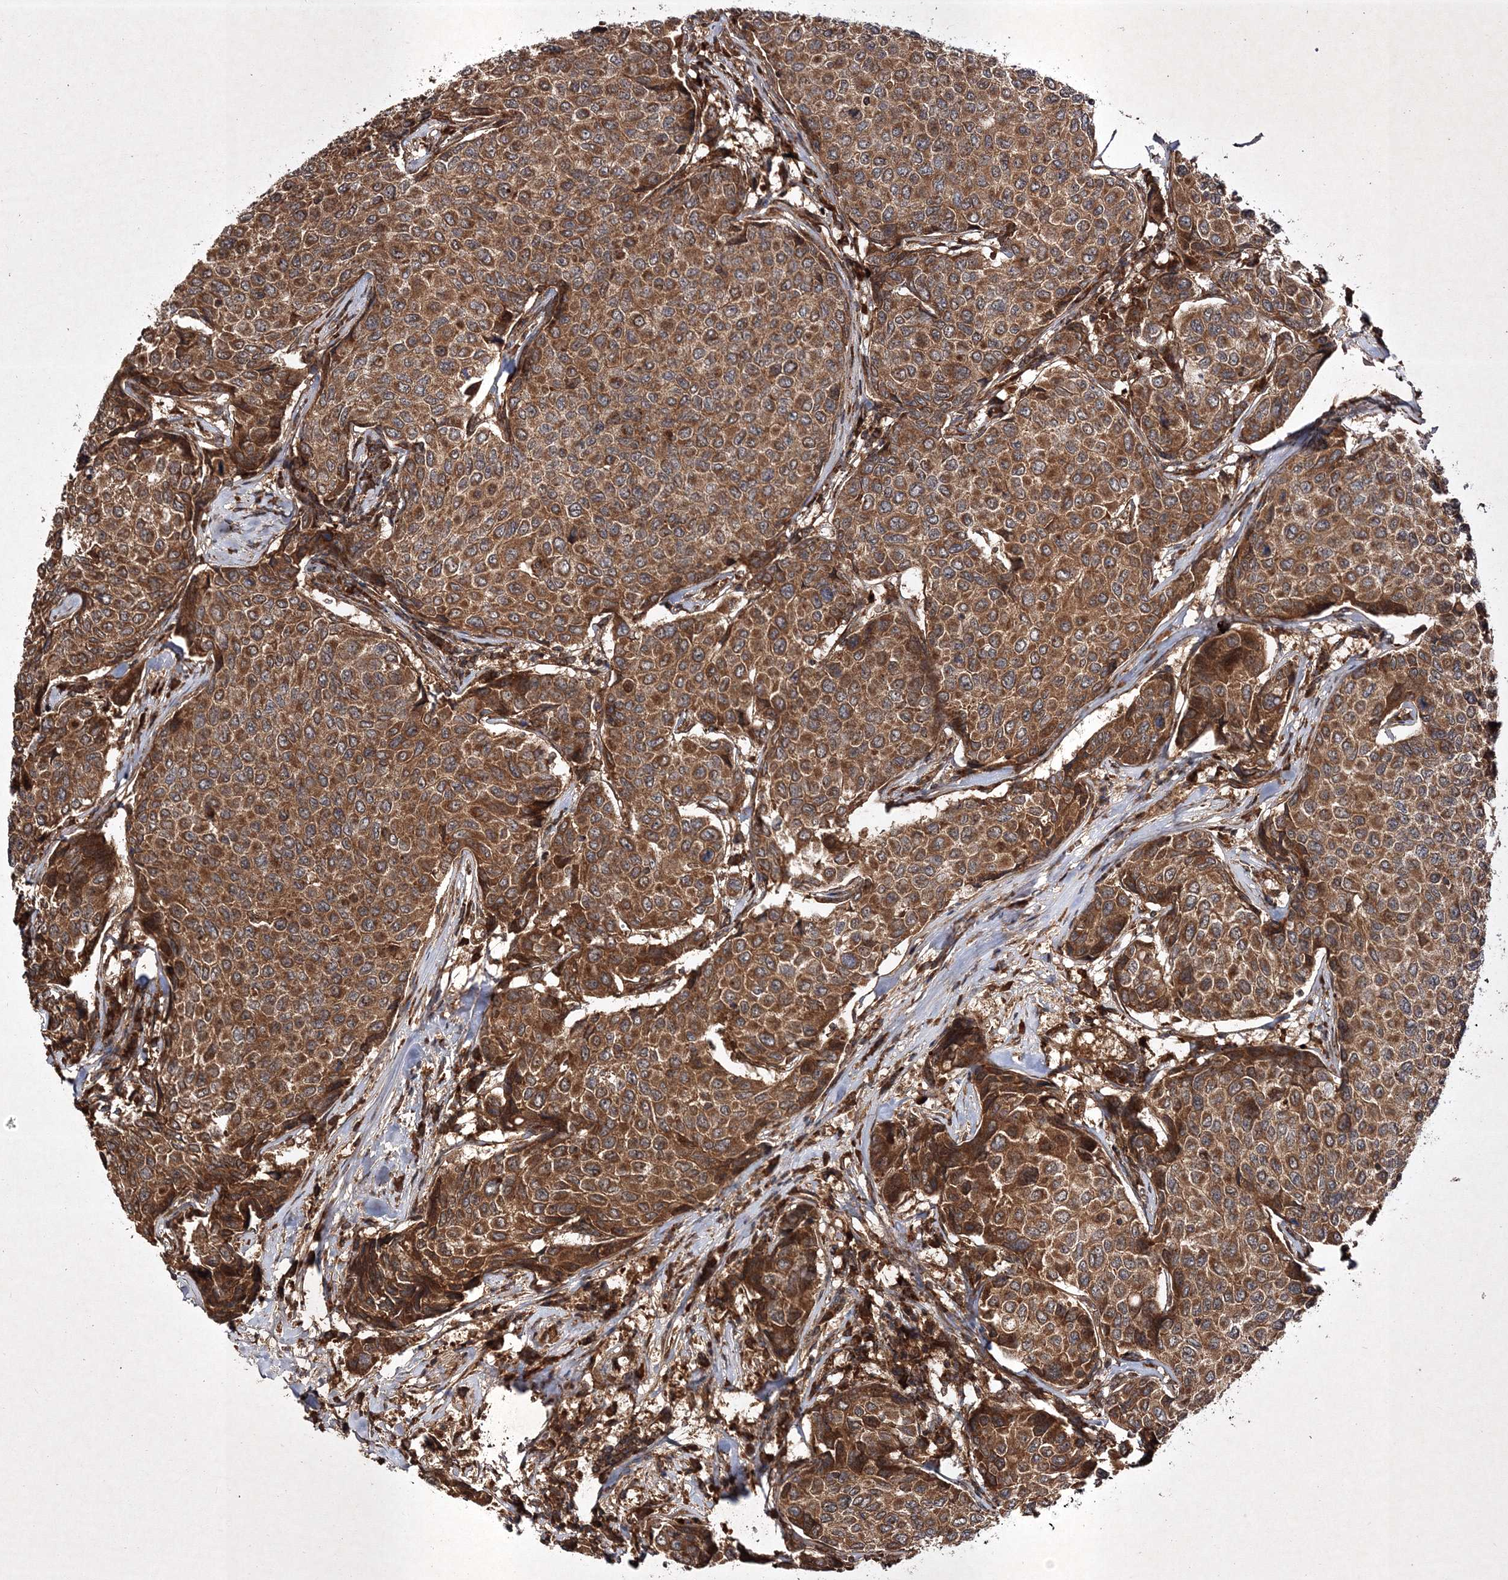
{"staining": {"intensity": "strong", "quantity": ">75%", "location": "cytoplasmic/membranous"}, "tissue": "breast cancer", "cell_type": "Tumor cells", "image_type": "cancer", "snomed": [{"axis": "morphology", "description": "Duct carcinoma"}, {"axis": "topography", "description": "Breast"}], "caption": "Breast invasive ductal carcinoma stained with a brown dye shows strong cytoplasmic/membranous positive expression in approximately >75% of tumor cells.", "gene": "DNAJC13", "patient": {"sex": "female", "age": 55}}